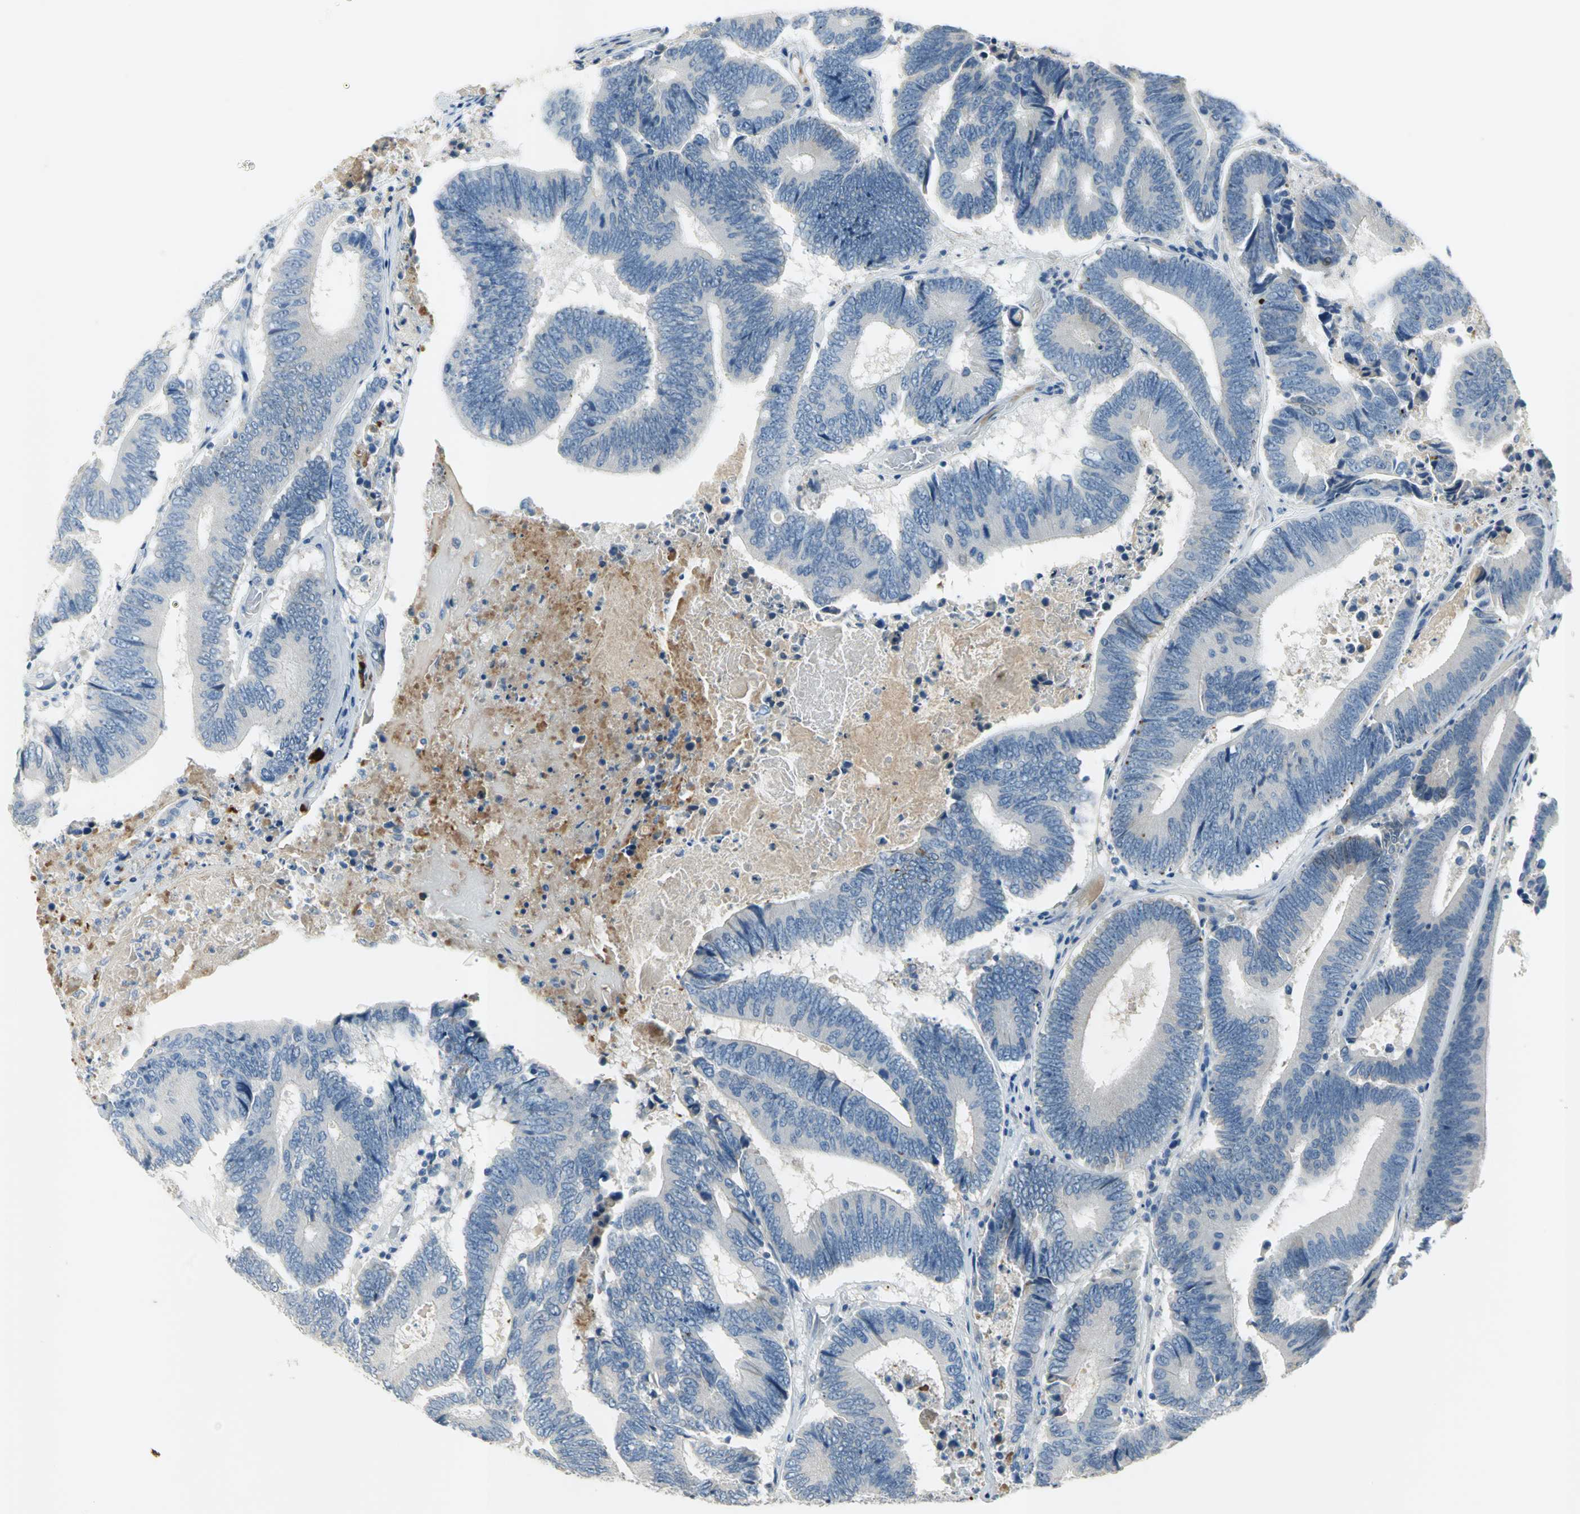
{"staining": {"intensity": "negative", "quantity": "none", "location": "none"}, "tissue": "colorectal cancer", "cell_type": "Tumor cells", "image_type": "cancer", "snomed": [{"axis": "morphology", "description": "Adenocarcinoma, NOS"}, {"axis": "topography", "description": "Colon"}], "caption": "The IHC image has no significant positivity in tumor cells of adenocarcinoma (colorectal) tissue.", "gene": "ZIC1", "patient": {"sex": "female", "age": 78}}